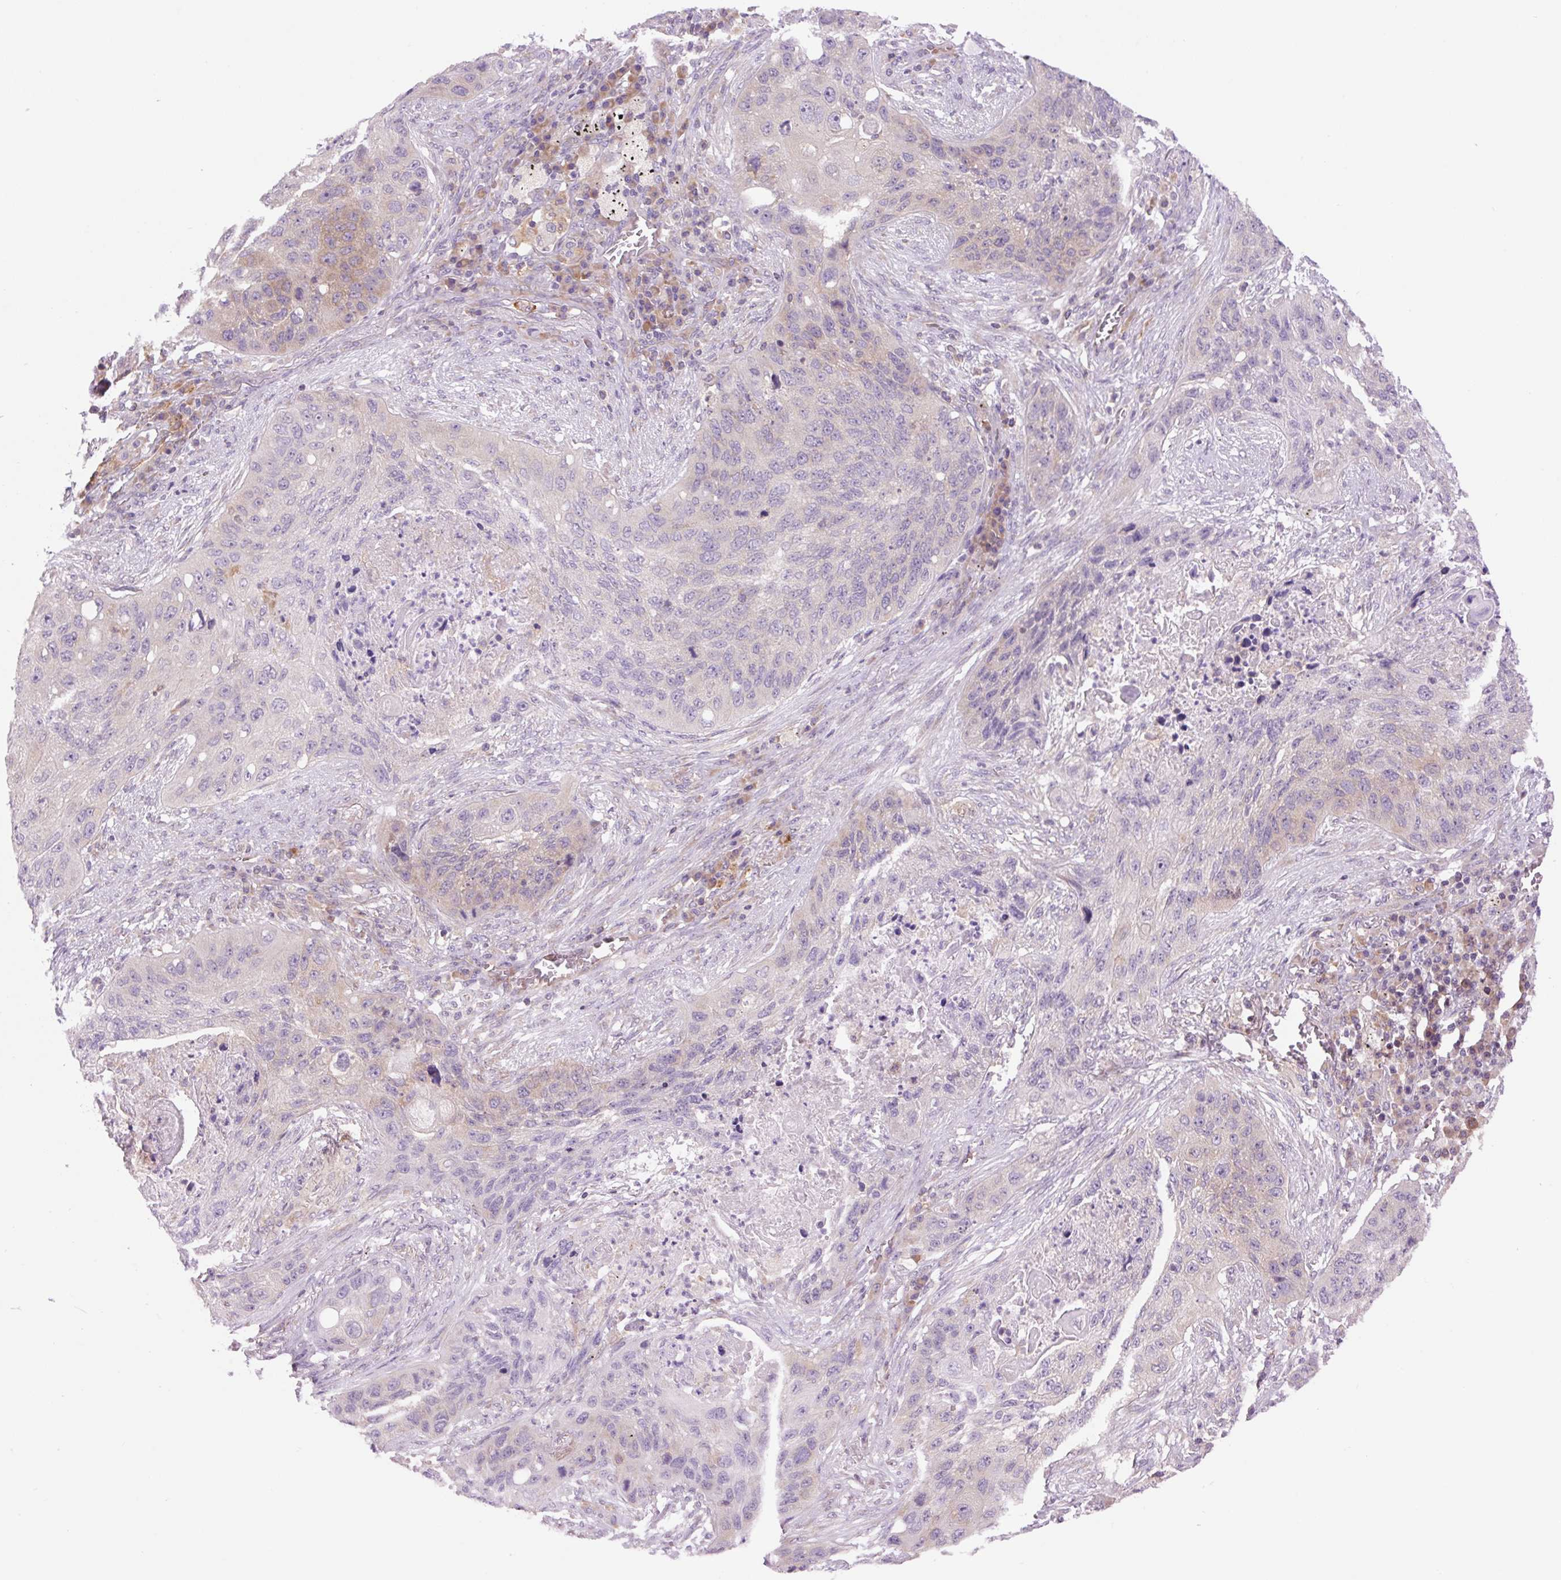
{"staining": {"intensity": "weak", "quantity": "<25%", "location": "cytoplasmic/membranous"}, "tissue": "lung cancer", "cell_type": "Tumor cells", "image_type": "cancer", "snomed": [{"axis": "morphology", "description": "Squamous cell carcinoma, NOS"}, {"axis": "topography", "description": "Lung"}], "caption": "Immunohistochemistry (IHC) of human lung cancer (squamous cell carcinoma) displays no staining in tumor cells.", "gene": "MINK1", "patient": {"sex": "female", "age": 63}}